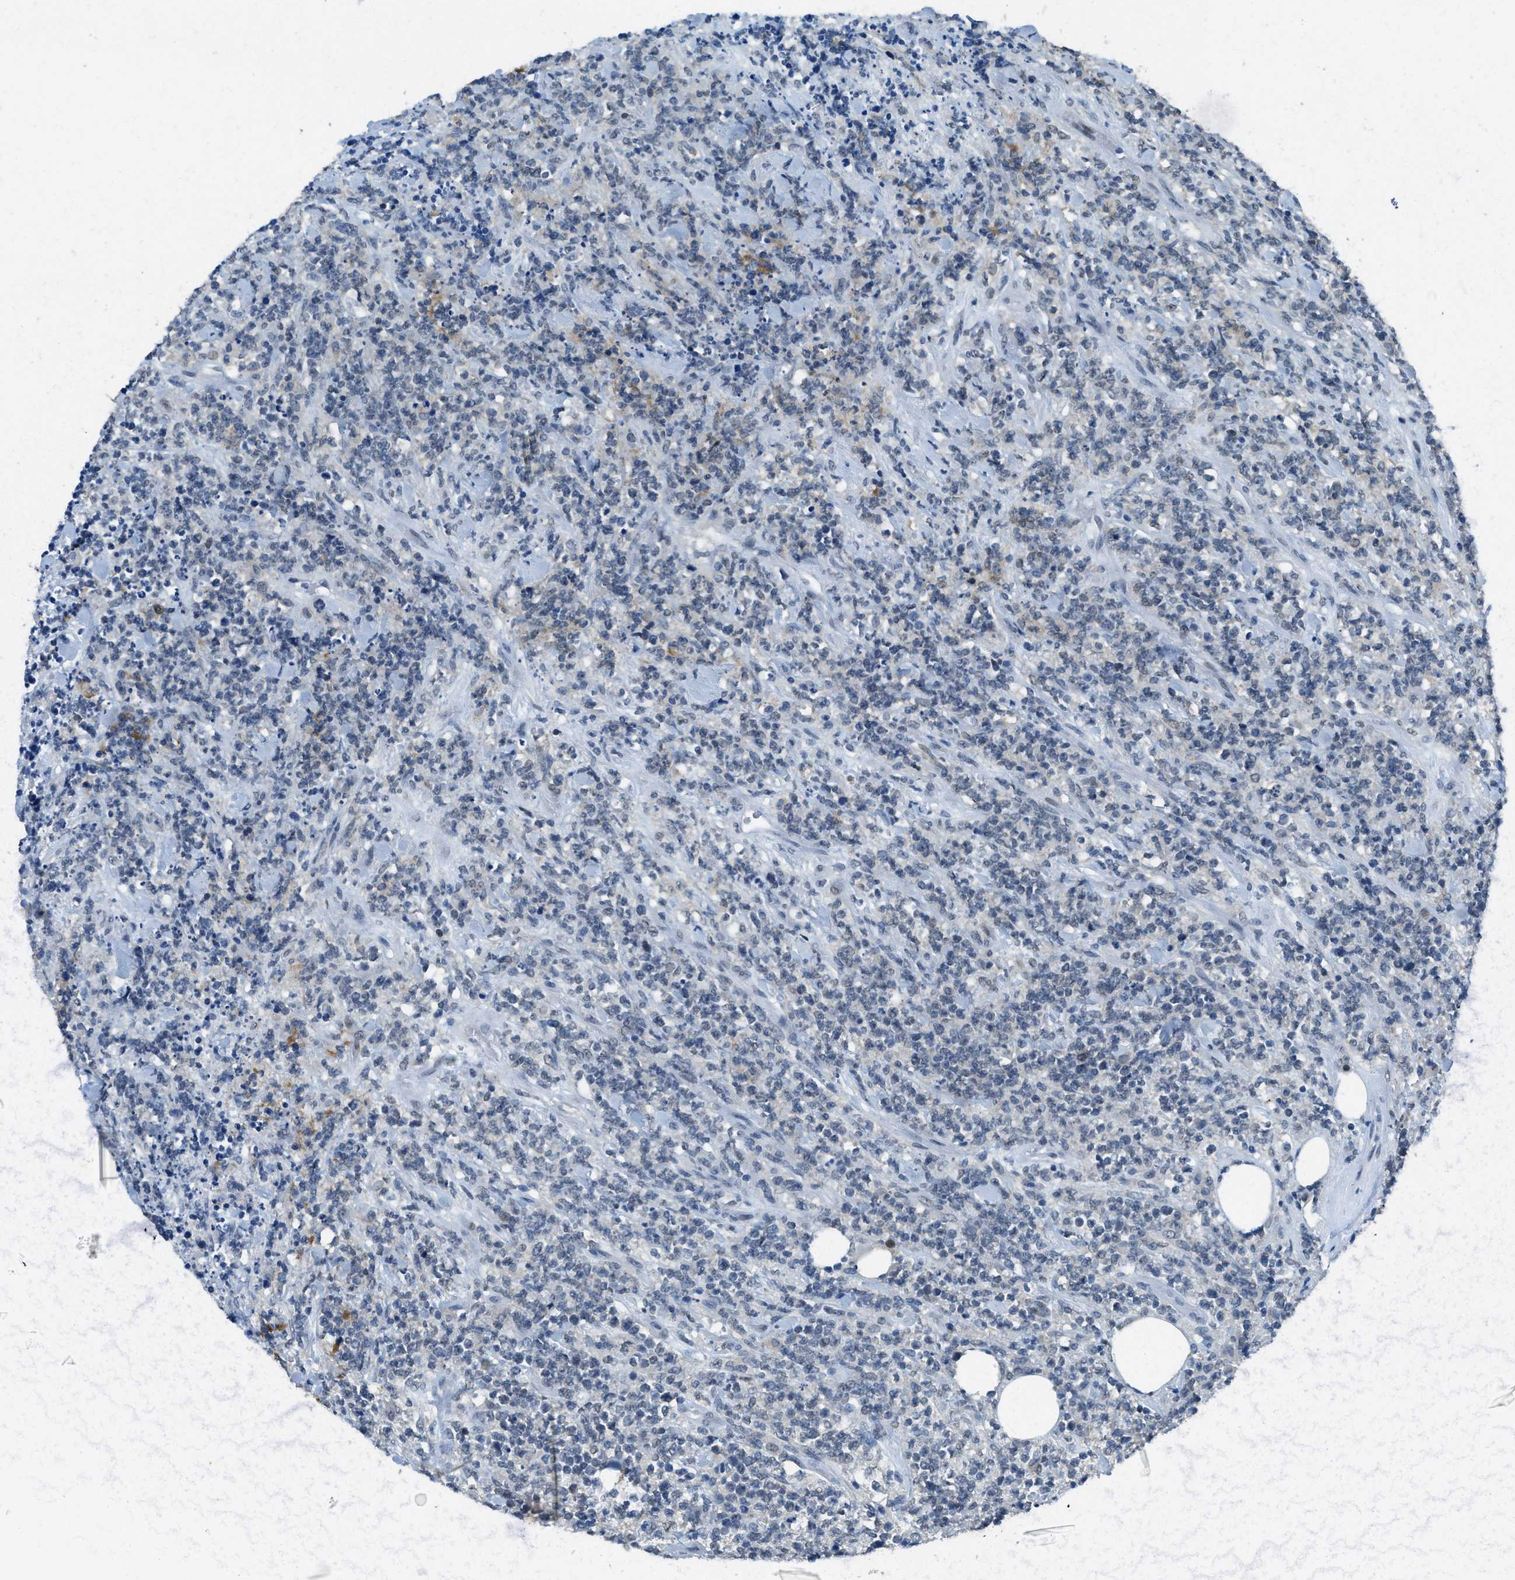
{"staining": {"intensity": "negative", "quantity": "none", "location": "none"}, "tissue": "lymphoma", "cell_type": "Tumor cells", "image_type": "cancer", "snomed": [{"axis": "morphology", "description": "Malignant lymphoma, non-Hodgkin's type, High grade"}, {"axis": "topography", "description": "Soft tissue"}], "caption": "High magnification brightfield microscopy of malignant lymphoma, non-Hodgkin's type (high-grade) stained with DAB (3,3'-diaminobenzidine) (brown) and counterstained with hematoxylin (blue): tumor cells show no significant expression.", "gene": "TTC13", "patient": {"sex": "male", "age": 18}}